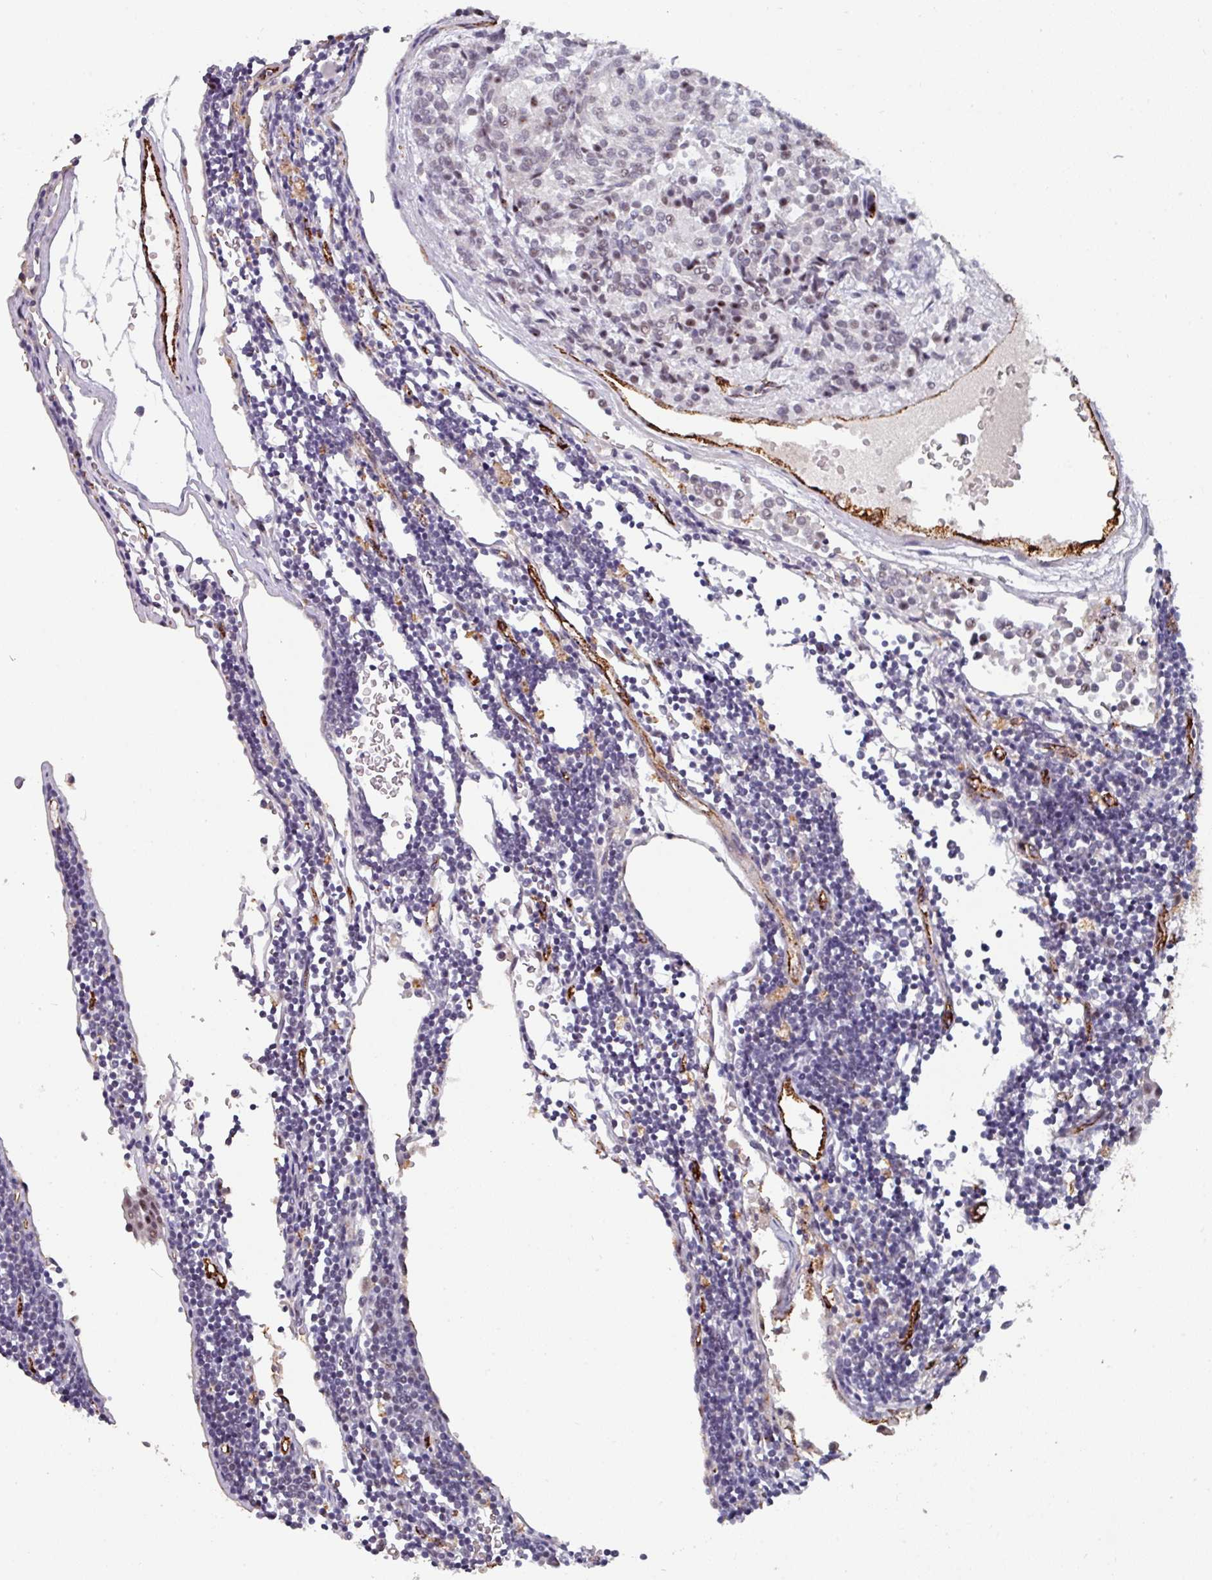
{"staining": {"intensity": "moderate", "quantity": "25%-75%", "location": "nuclear"}, "tissue": "carcinoid", "cell_type": "Tumor cells", "image_type": "cancer", "snomed": [{"axis": "morphology", "description": "Carcinoid, malignant, NOS"}, {"axis": "topography", "description": "Pancreas"}], "caption": "Protein positivity by immunohistochemistry (IHC) reveals moderate nuclear staining in approximately 25%-75% of tumor cells in malignant carcinoid.", "gene": "SIDT2", "patient": {"sex": "female", "age": 54}}